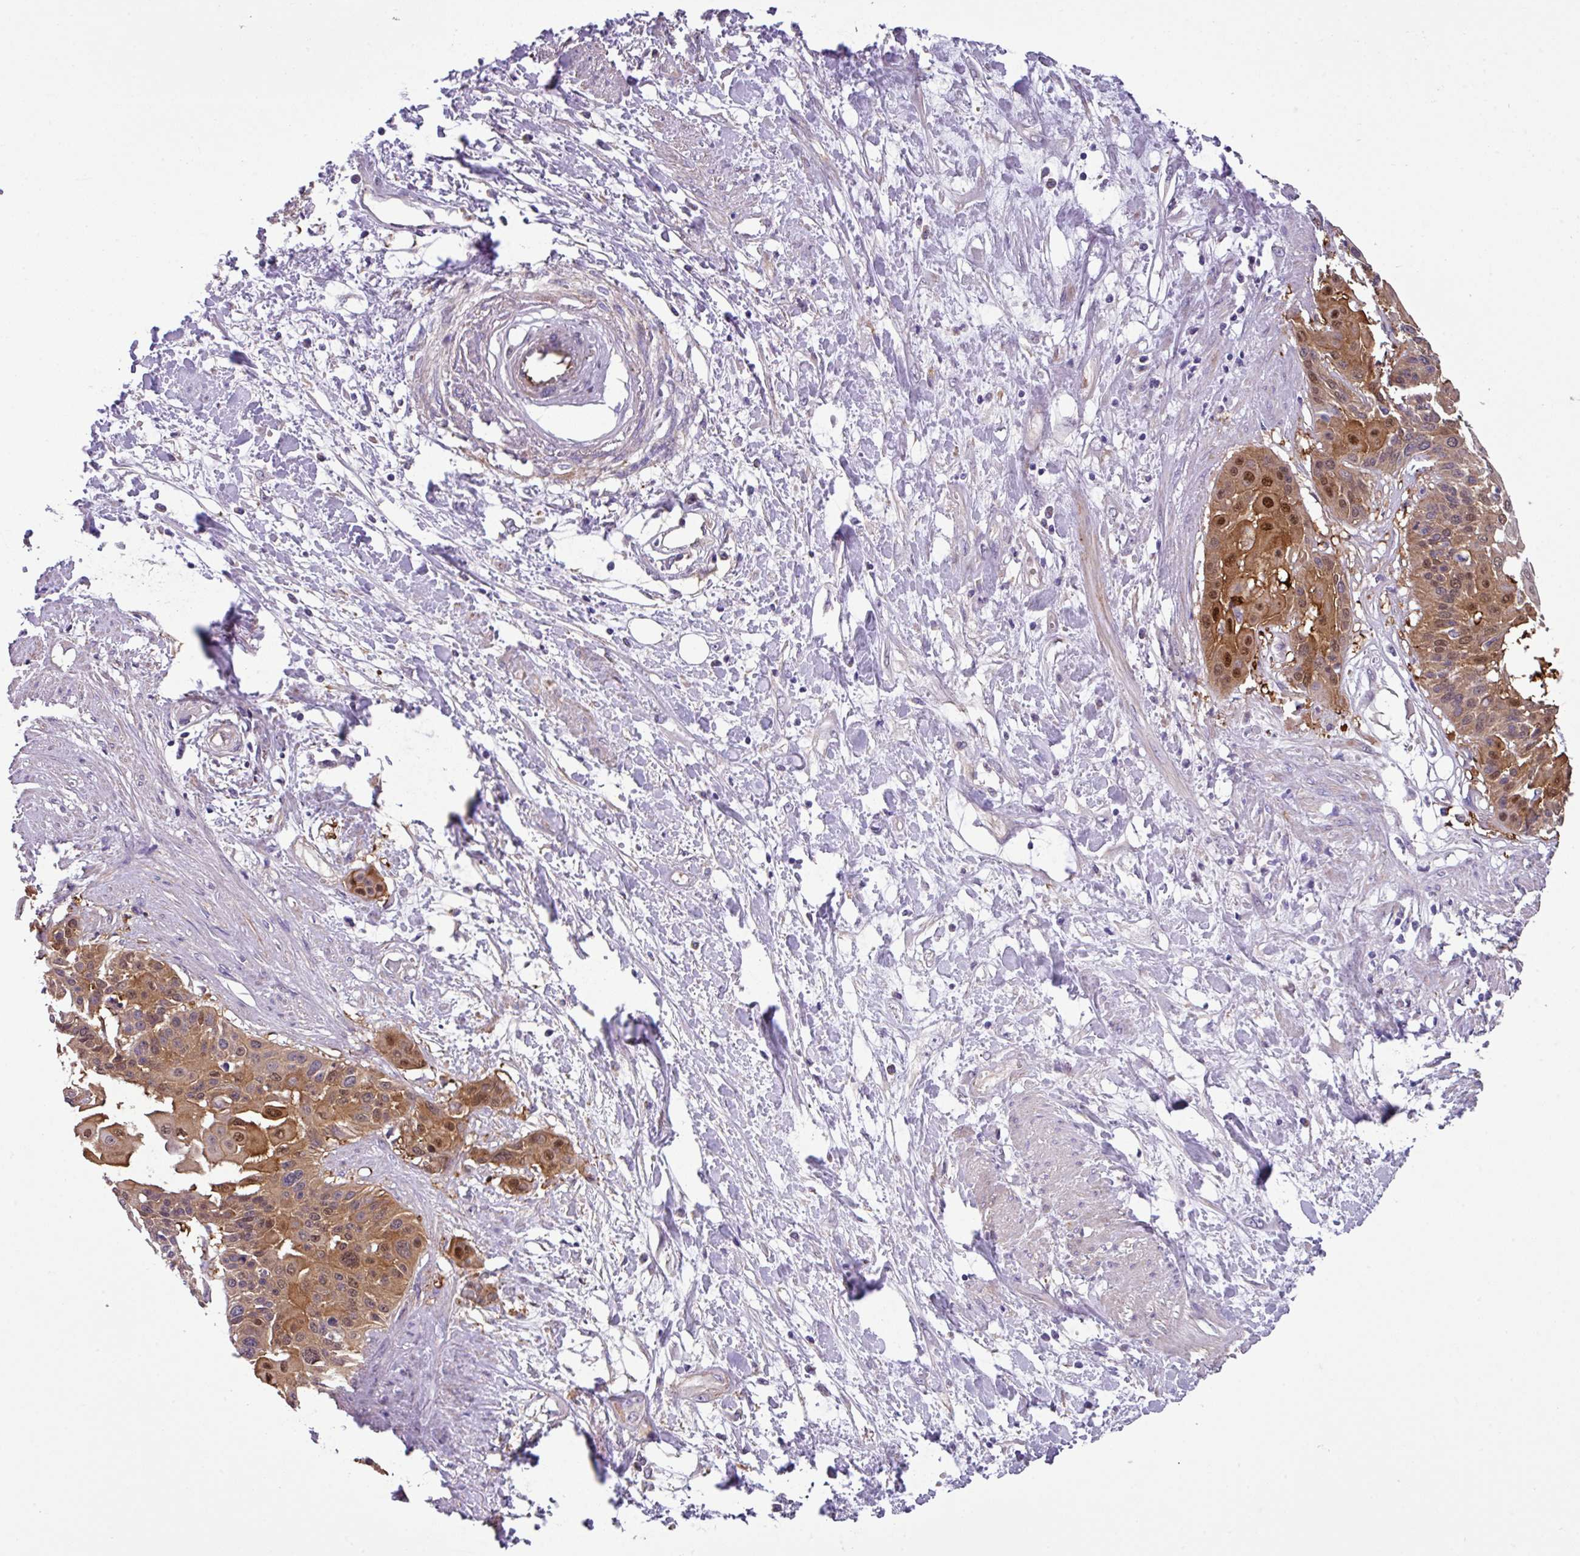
{"staining": {"intensity": "moderate", "quantity": "25%-75%", "location": "cytoplasmic/membranous,nuclear"}, "tissue": "cervical cancer", "cell_type": "Tumor cells", "image_type": "cancer", "snomed": [{"axis": "morphology", "description": "Squamous cell carcinoma, NOS"}, {"axis": "topography", "description": "Cervix"}], "caption": "IHC (DAB) staining of human cervical squamous cell carcinoma exhibits moderate cytoplasmic/membranous and nuclear protein expression in about 25%-75% of tumor cells.", "gene": "SLC23A2", "patient": {"sex": "female", "age": 57}}